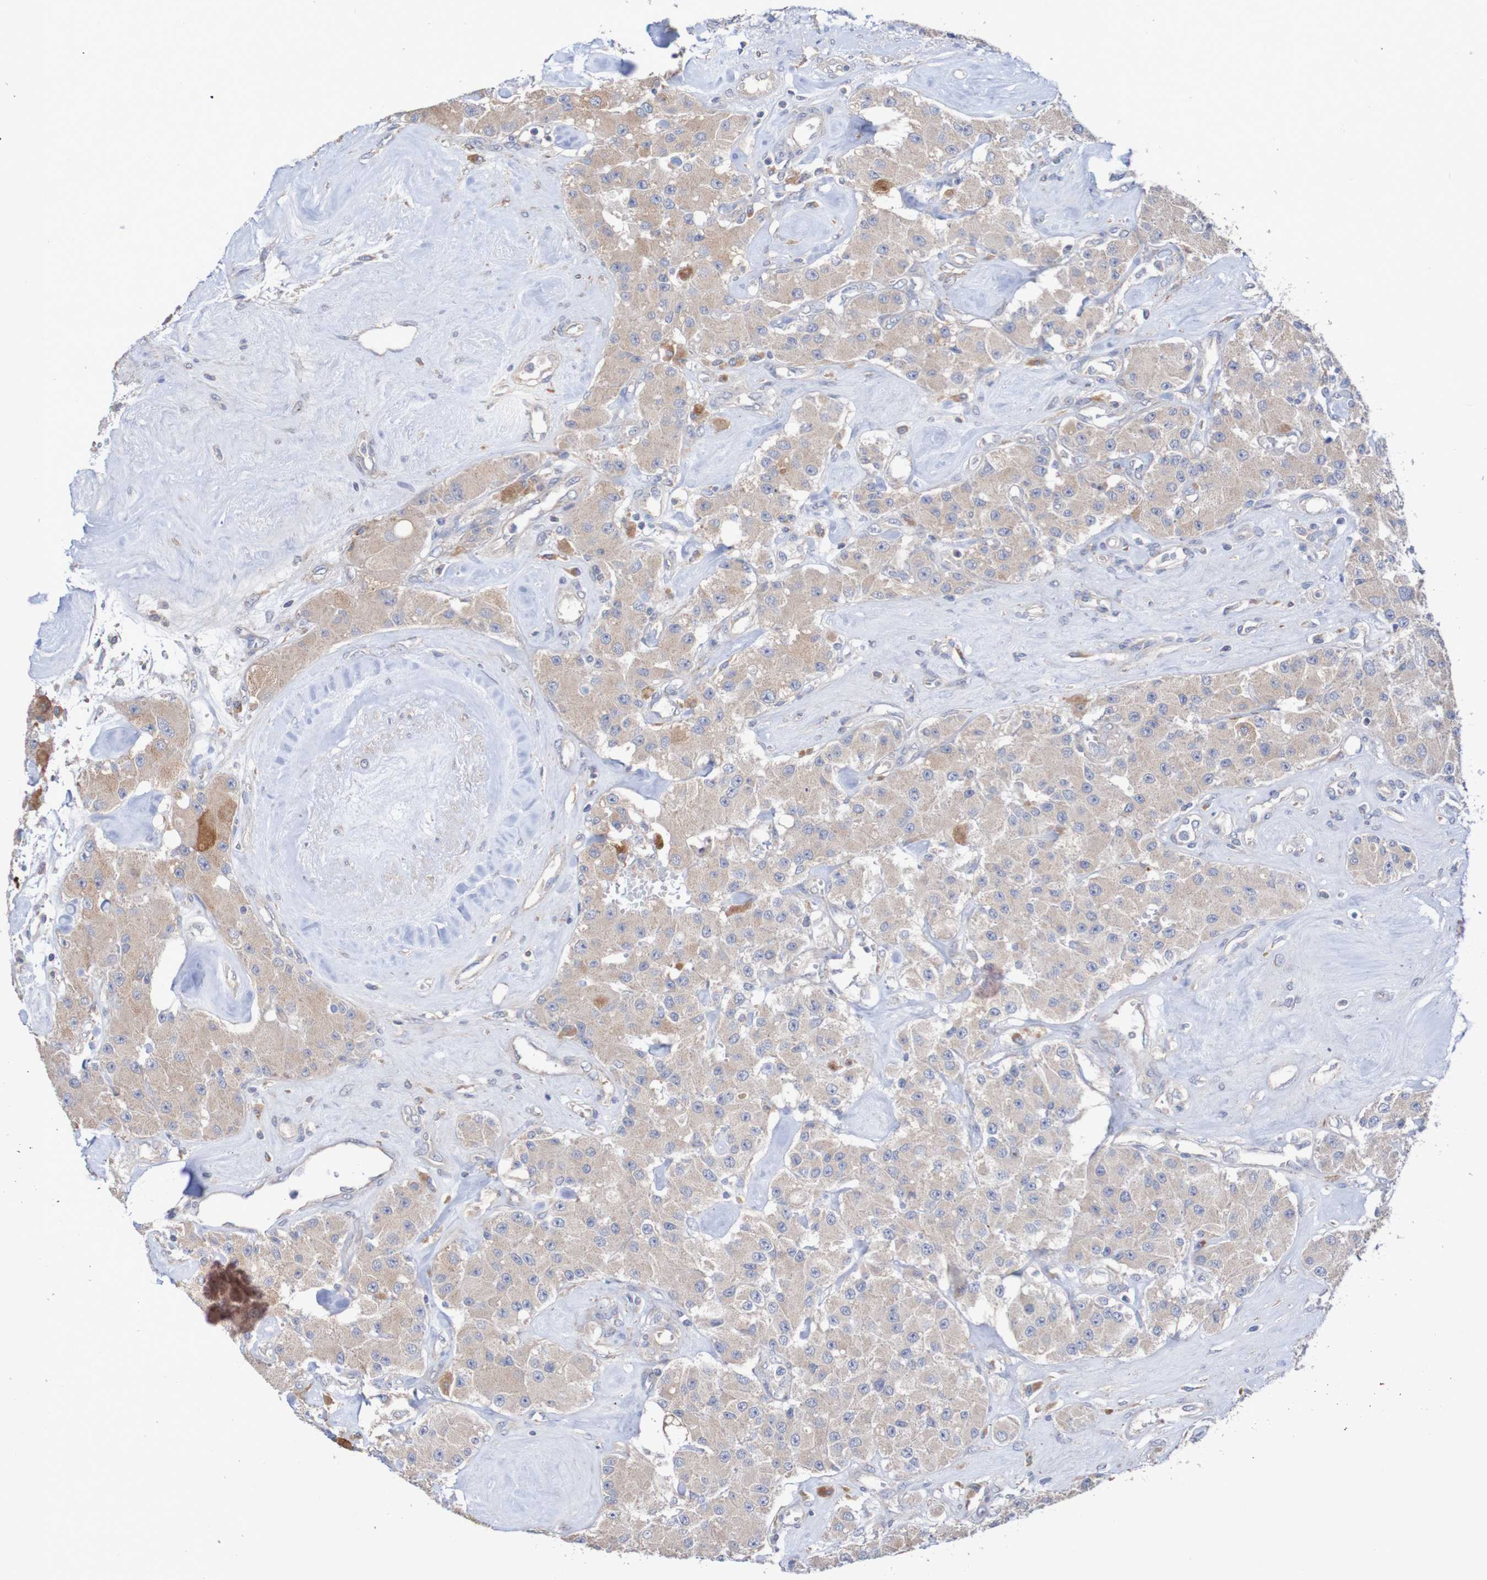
{"staining": {"intensity": "moderate", "quantity": "25%-75%", "location": "cytoplasmic/membranous"}, "tissue": "carcinoid", "cell_type": "Tumor cells", "image_type": "cancer", "snomed": [{"axis": "morphology", "description": "Carcinoid, malignant, NOS"}, {"axis": "topography", "description": "Pancreas"}], "caption": "Human malignant carcinoid stained for a protein (brown) displays moderate cytoplasmic/membranous positive expression in approximately 25%-75% of tumor cells.", "gene": "PHYH", "patient": {"sex": "male", "age": 41}}